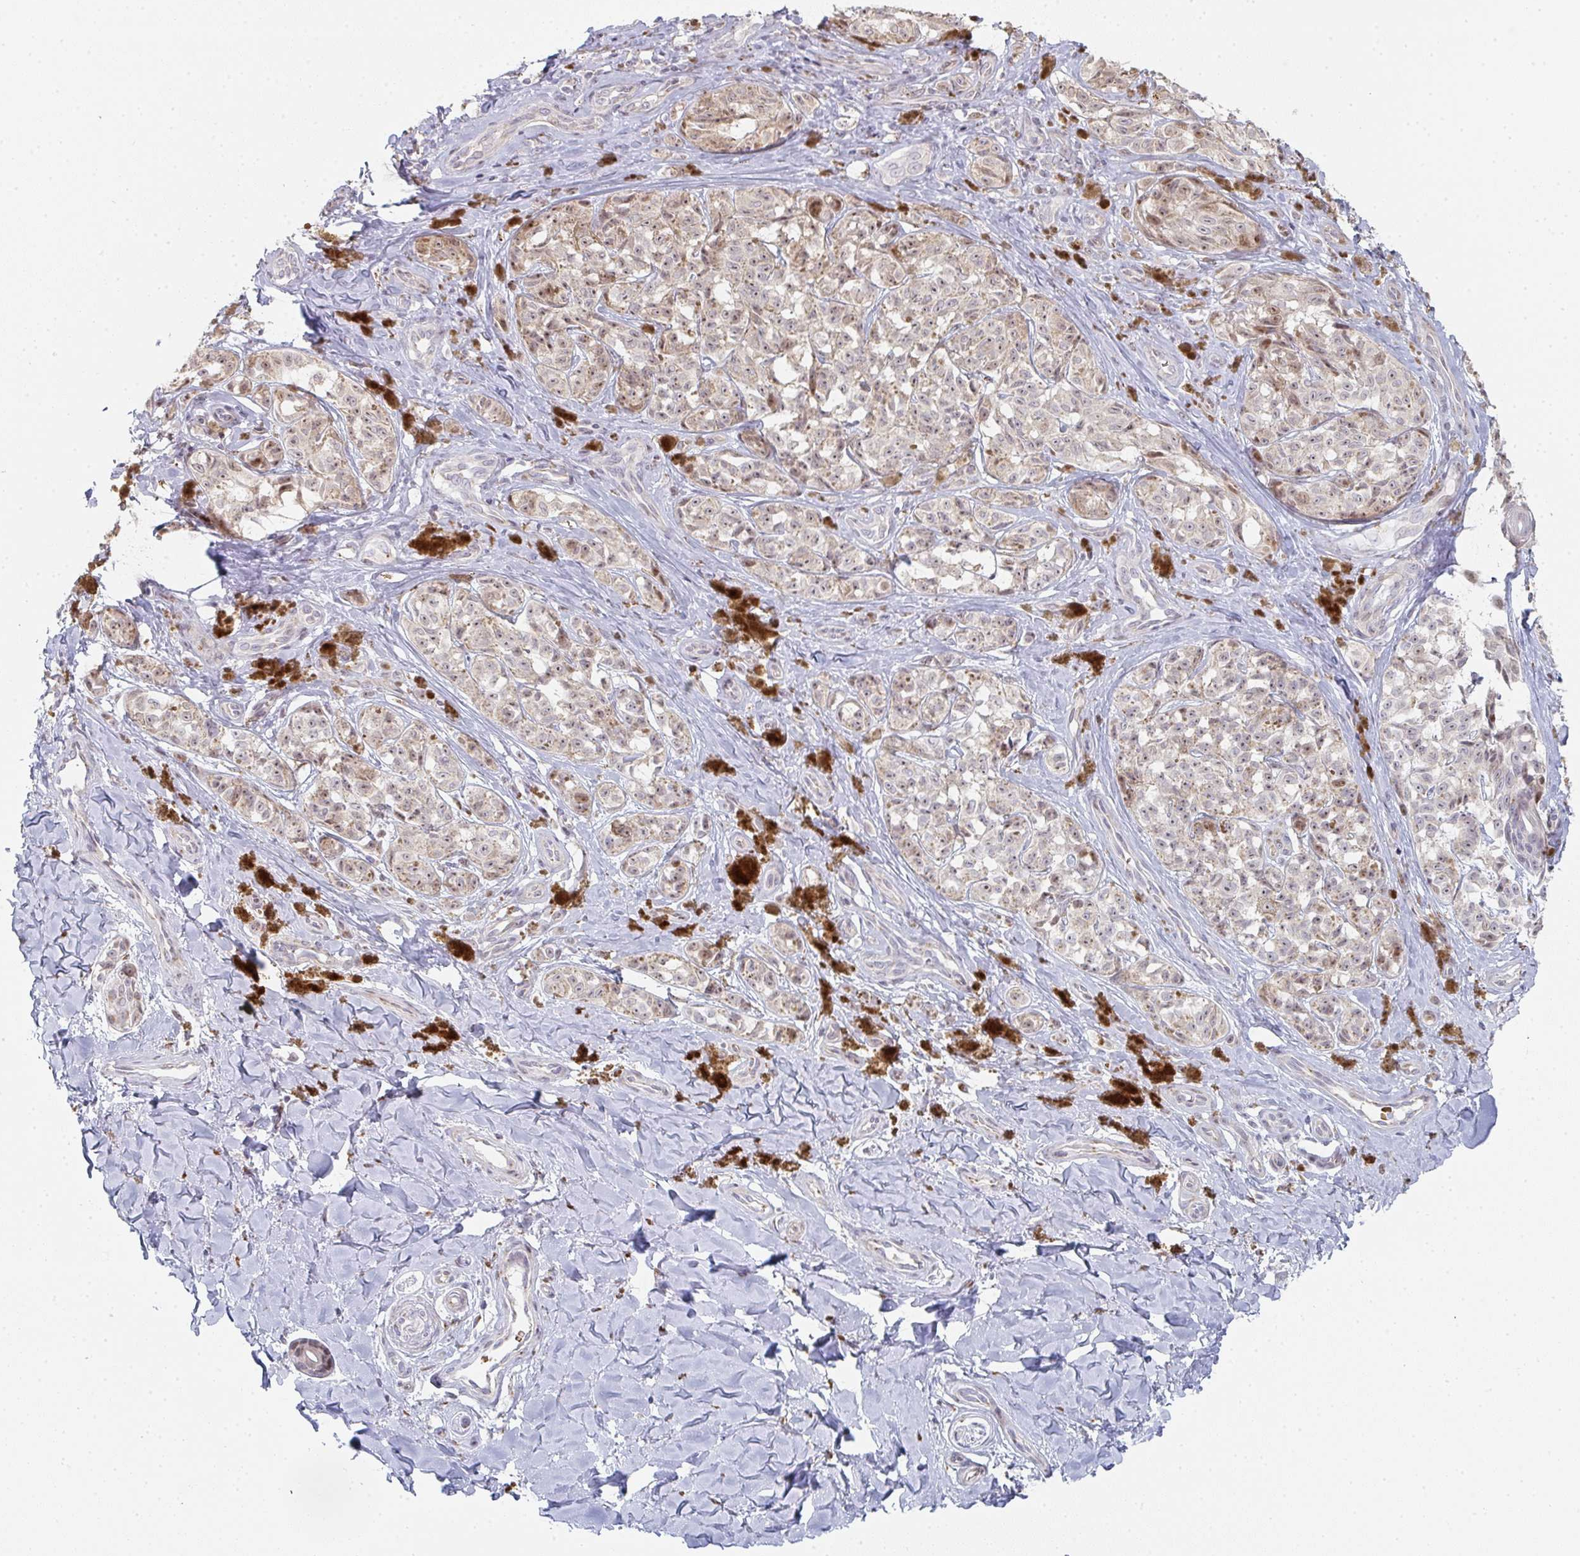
{"staining": {"intensity": "weak", "quantity": ">75%", "location": "cytoplasmic/membranous,nuclear"}, "tissue": "melanoma", "cell_type": "Tumor cells", "image_type": "cancer", "snomed": [{"axis": "morphology", "description": "Malignant melanoma, NOS"}, {"axis": "topography", "description": "Skin"}], "caption": "This photomicrograph displays IHC staining of human malignant melanoma, with low weak cytoplasmic/membranous and nuclear expression in approximately >75% of tumor cells.", "gene": "ZNF526", "patient": {"sex": "female", "age": 65}}